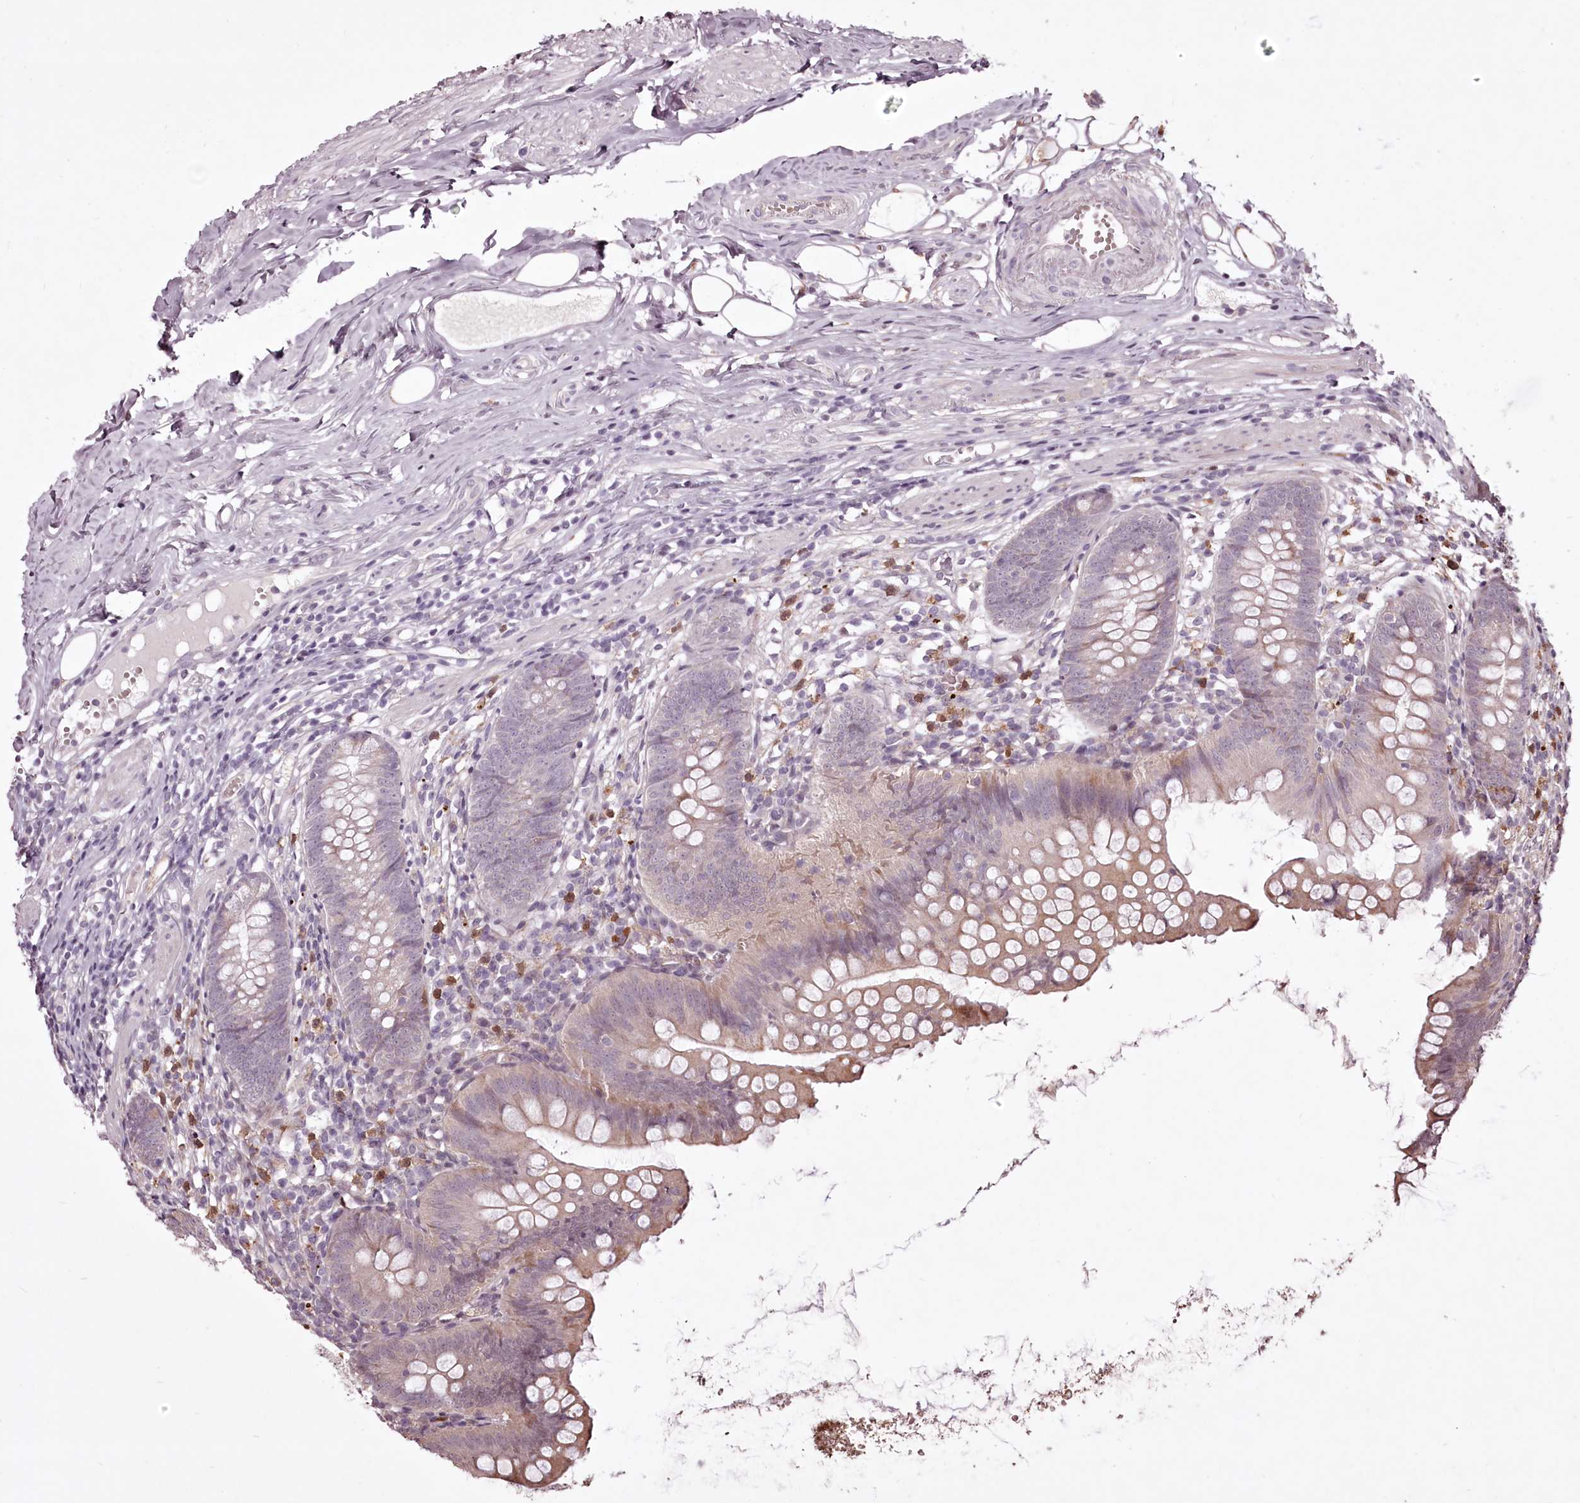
{"staining": {"intensity": "weak", "quantity": "<25%", "location": "cytoplasmic/membranous"}, "tissue": "appendix", "cell_type": "Glandular cells", "image_type": "normal", "snomed": [{"axis": "morphology", "description": "Normal tissue, NOS"}, {"axis": "topography", "description": "Appendix"}], "caption": "Immunohistochemistry (IHC) photomicrograph of benign appendix: human appendix stained with DAB reveals no significant protein expression in glandular cells.", "gene": "ADRA1D", "patient": {"sex": "female", "age": 62}}